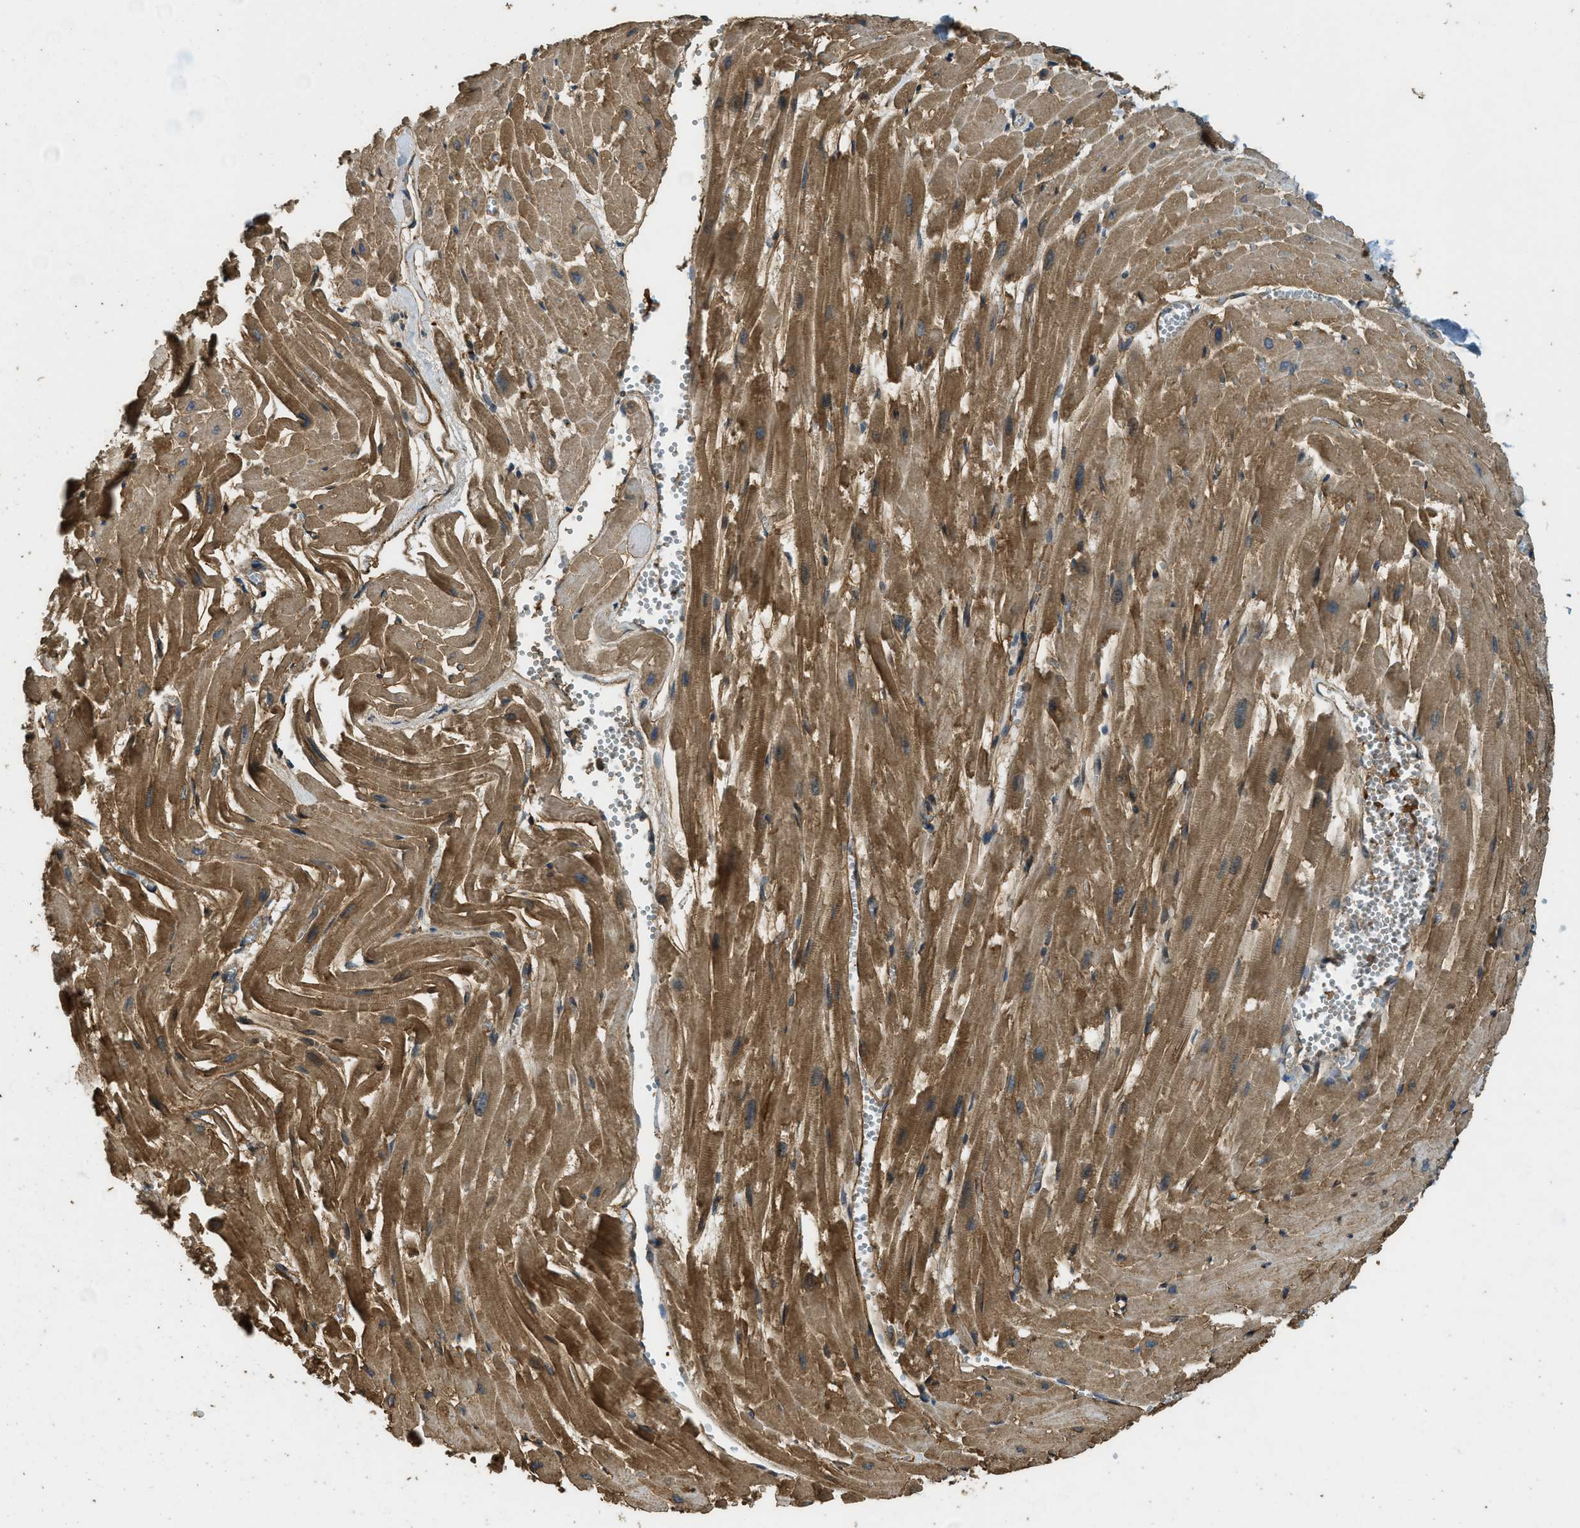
{"staining": {"intensity": "moderate", "quantity": ">75%", "location": "cytoplasmic/membranous"}, "tissue": "heart muscle", "cell_type": "Cardiomyocytes", "image_type": "normal", "snomed": [{"axis": "morphology", "description": "Normal tissue, NOS"}, {"axis": "topography", "description": "Heart"}], "caption": "Immunohistochemistry (IHC) of normal heart muscle reveals medium levels of moderate cytoplasmic/membranous expression in approximately >75% of cardiomyocytes.", "gene": "PPP6R3", "patient": {"sex": "female", "age": 19}}